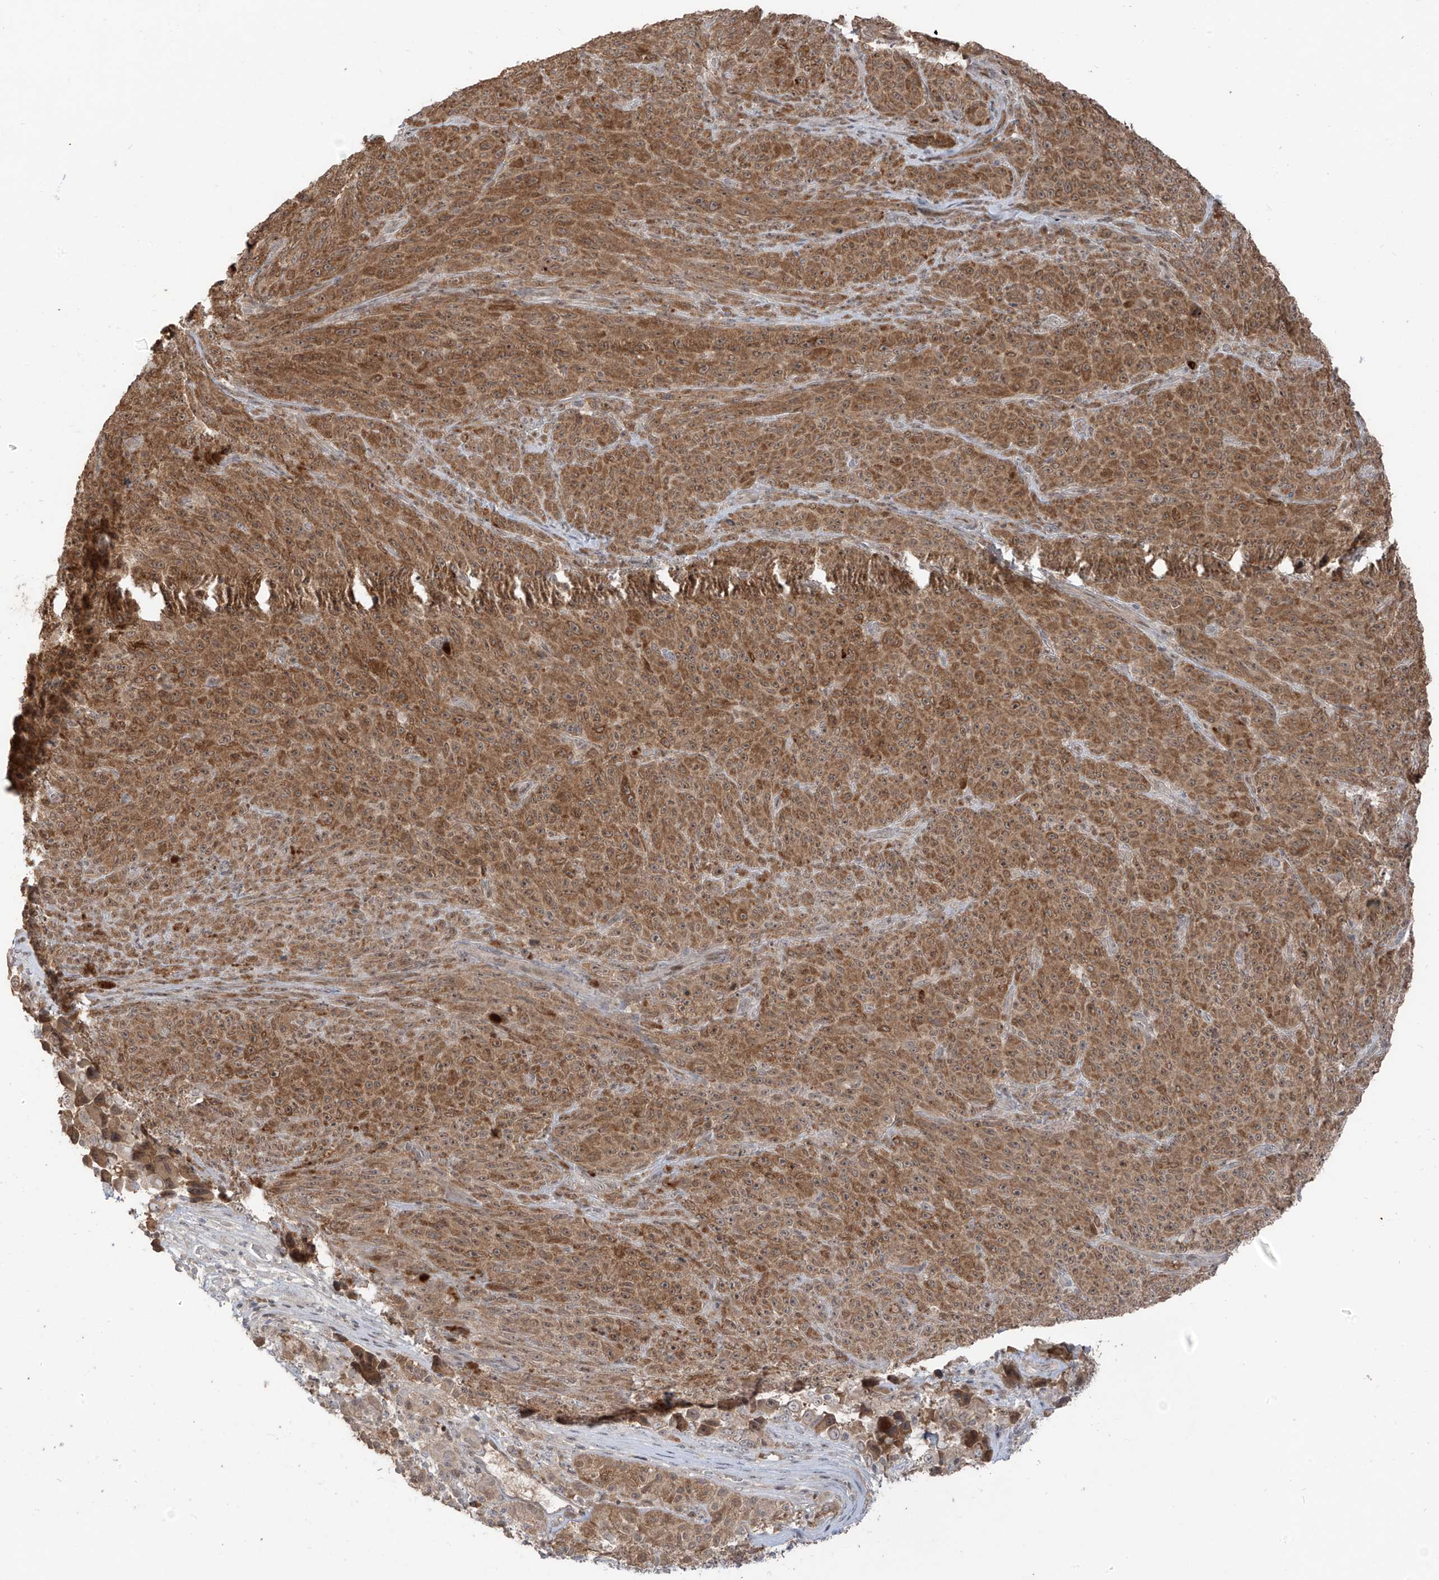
{"staining": {"intensity": "moderate", "quantity": ">75%", "location": "cytoplasmic/membranous"}, "tissue": "melanoma", "cell_type": "Tumor cells", "image_type": "cancer", "snomed": [{"axis": "morphology", "description": "Malignant melanoma, NOS"}, {"axis": "topography", "description": "Skin"}], "caption": "Tumor cells display moderate cytoplasmic/membranous expression in about >75% of cells in malignant melanoma.", "gene": "COLGALT2", "patient": {"sex": "female", "age": 82}}